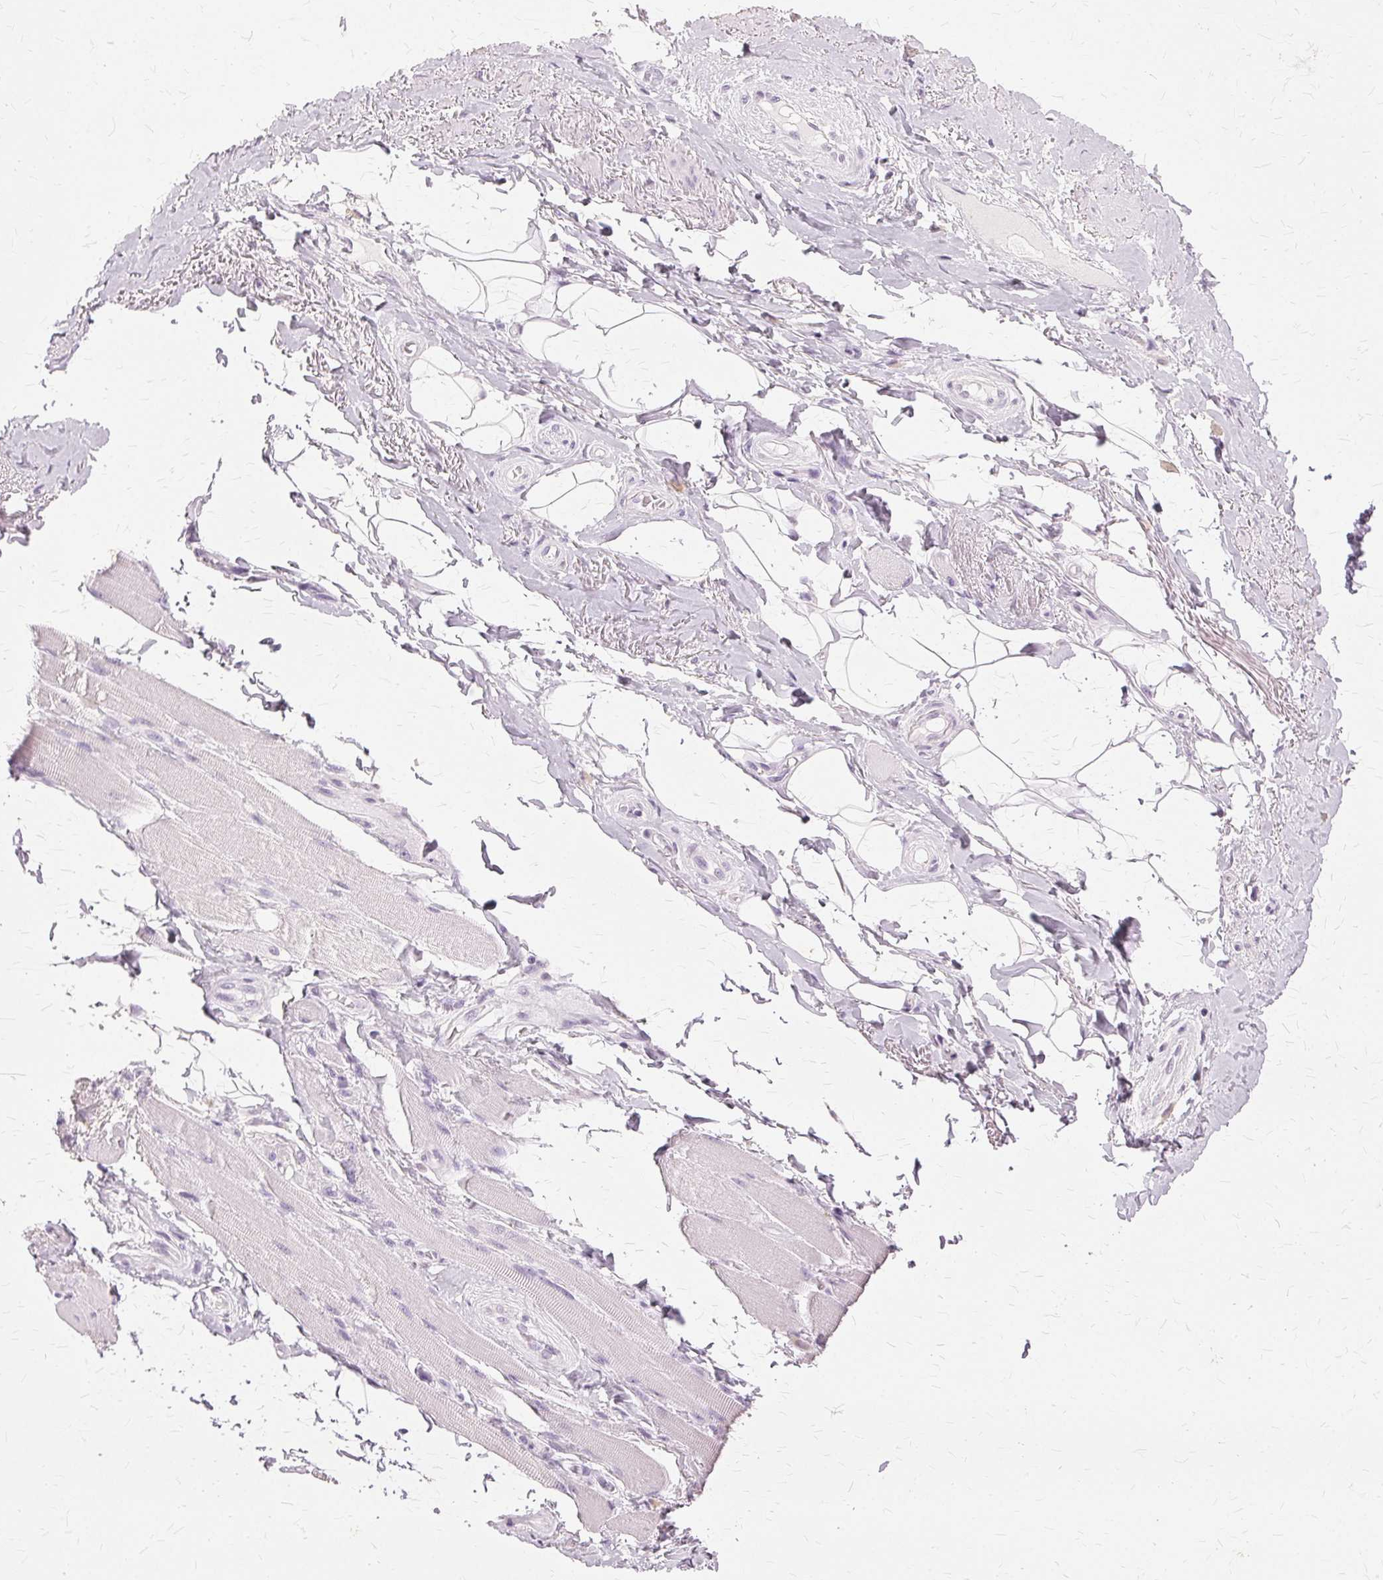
{"staining": {"intensity": "negative", "quantity": "none", "location": "none"}, "tissue": "adipose tissue", "cell_type": "Adipocytes", "image_type": "normal", "snomed": [{"axis": "morphology", "description": "Normal tissue, NOS"}, {"axis": "topography", "description": "Anal"}, {"axis": "topography", "description": "Peripheral nerve tissue"}], "caption": "A high-resolution photomicrograph shows immunohistochemistry staining of unremarkable adipose tissue, which exhibits no significant expression in adipocytes.", "gene": "SLC45A3", "patient": {"sex": "male", "age": 53}}